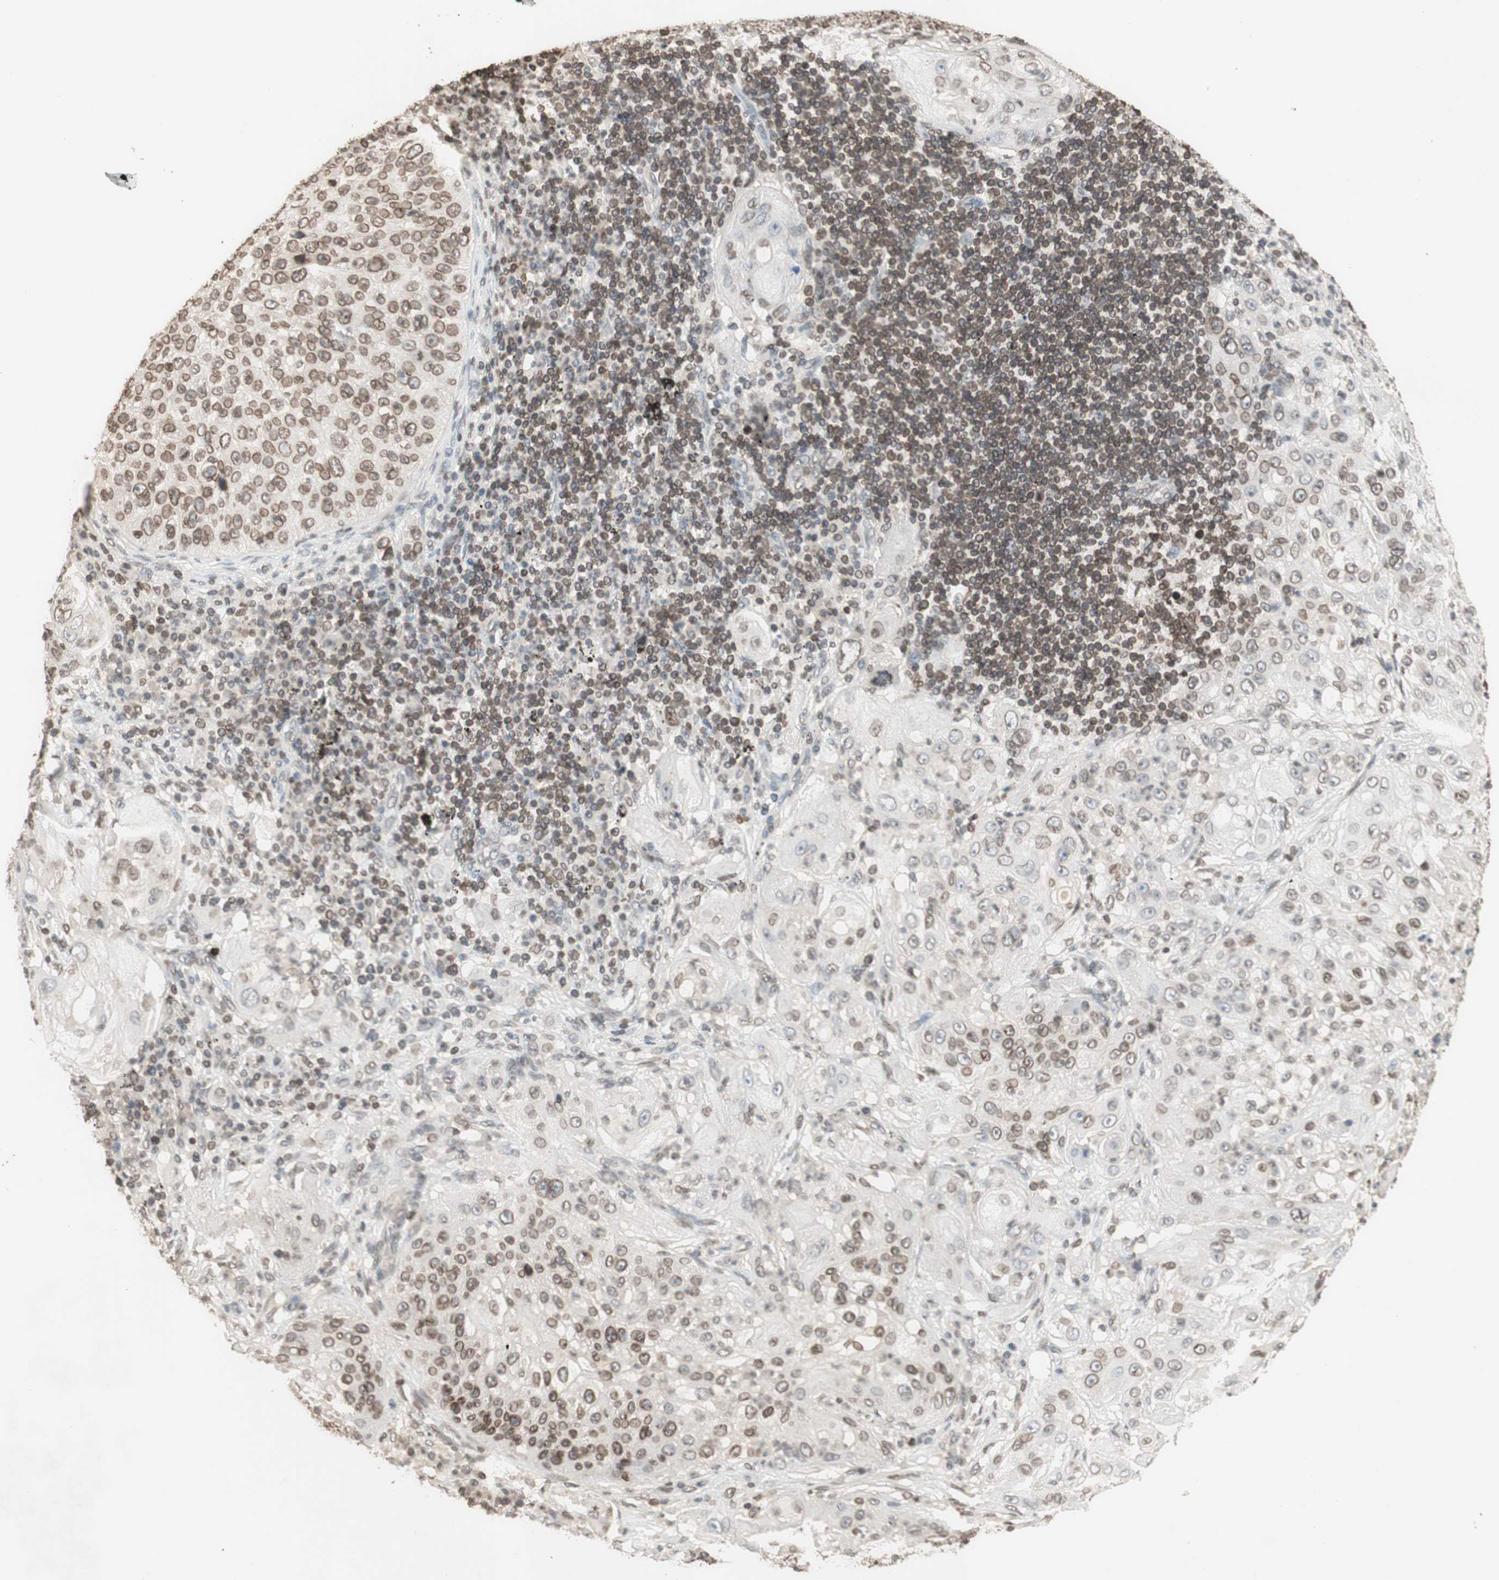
{"staining": {"intensity": "moderate", "quantity": ">75%", "location": "cytoplasmic/membranous,nuclear"}, "tissue": "lung cancer", "cell_type": "Tumor cells", "image_type": "cancer", "snomed": [{"axis": "morphology", "description": "Inflammation, NOS"}, {"axis": "morphology", "description": "Squamous cell carcinoma, NOS"}, {"axis": "topography", "description": "Lymph node"}, {"axis": "topography", "description": "Soft tissue"}, {"axis": "topography", "description": "Lung"}], "caption": "Immunohistochemistry histopathology image of squamous cell carcinoma (lung) stained for a protein (brown), which reveals medium levels of moderate cytoplasmic/membranous and nuclear staining in approximately >75% of tumor cells.", "gene": "TMPO", "patient": {"sex": "male", "age": 66}}